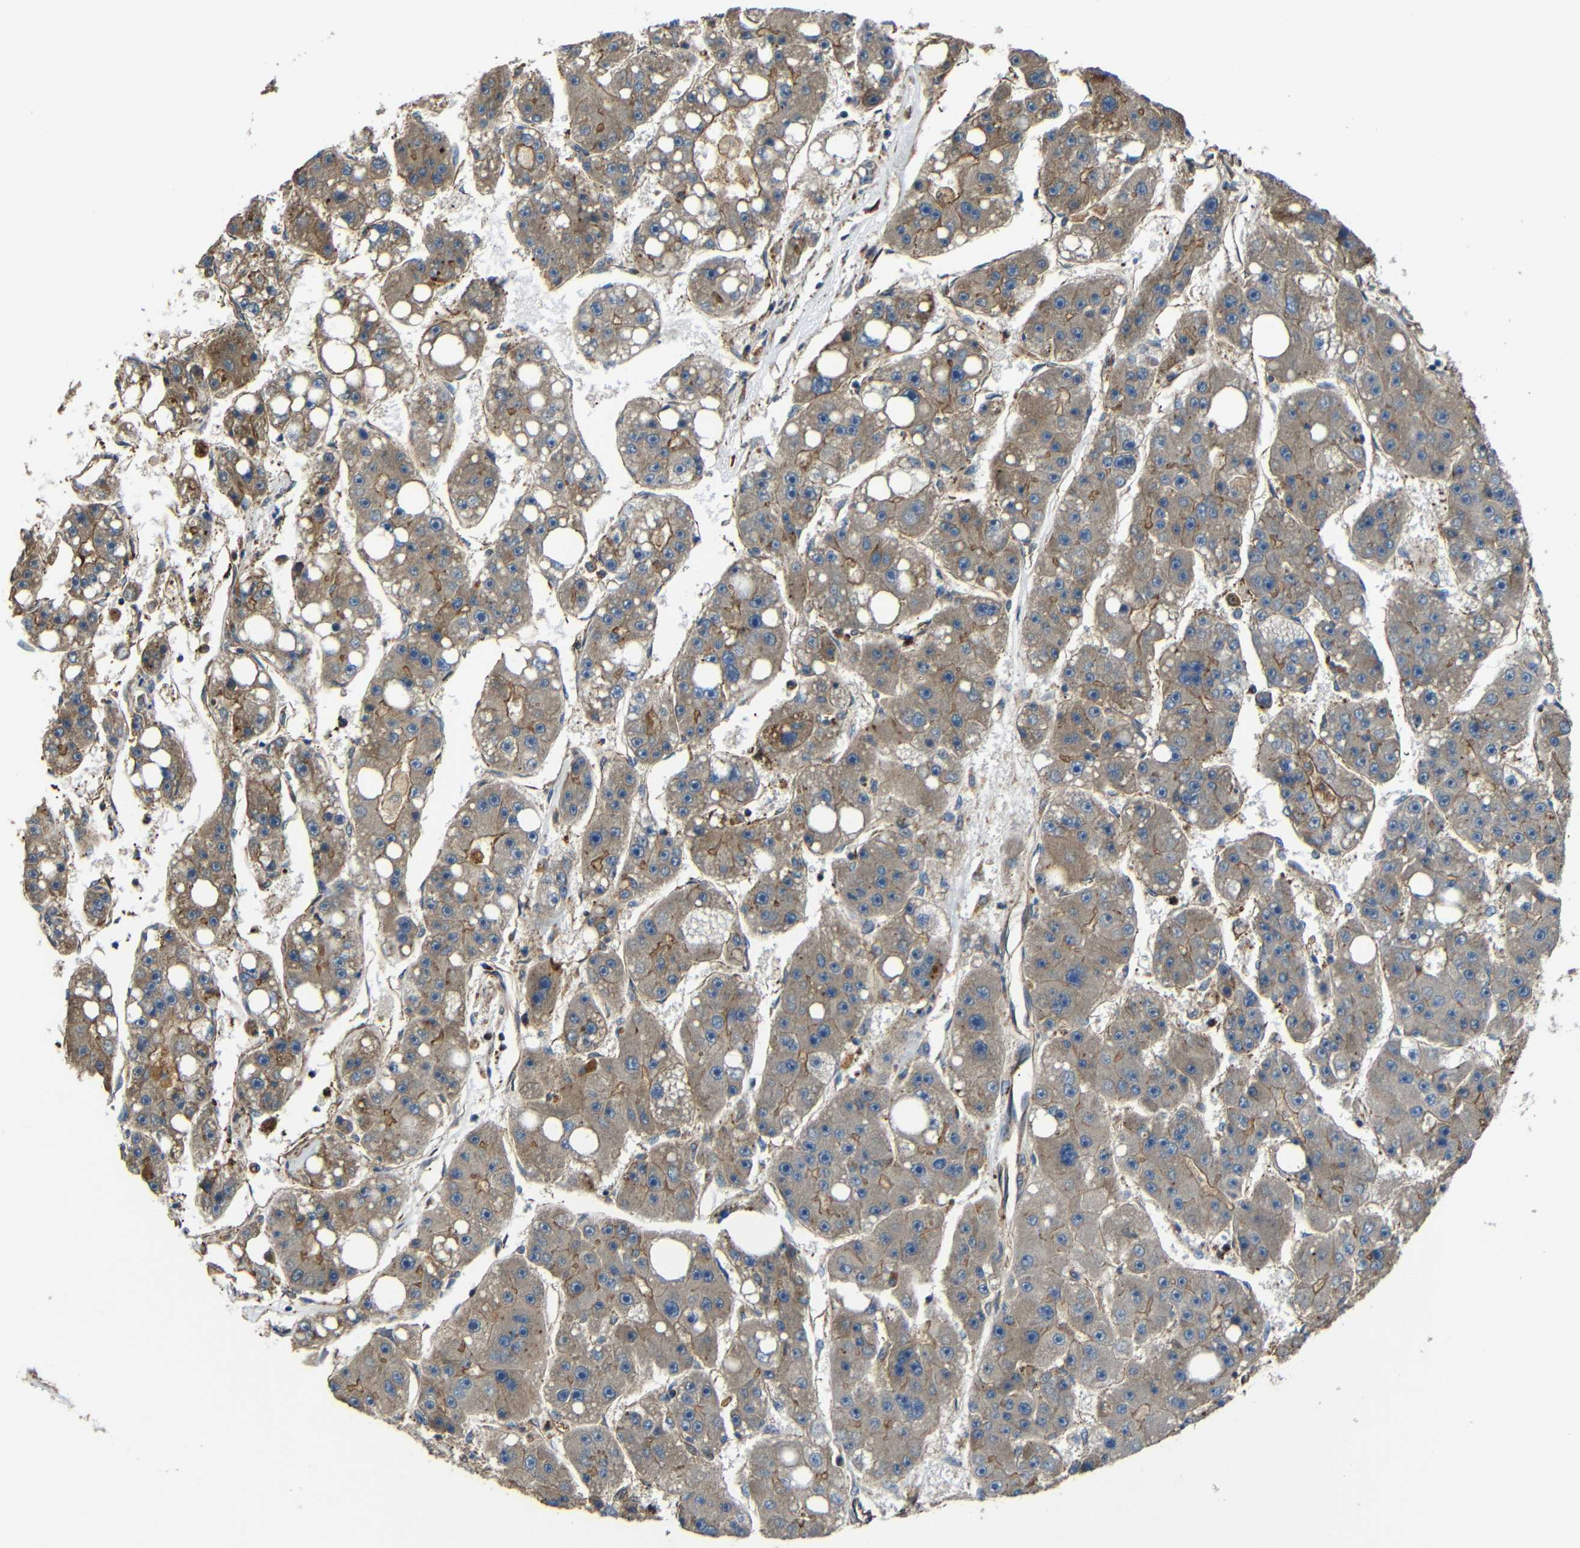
{"staining": {"intensity": "weak", "quantity": "25%-75%", "location": "cytoplasmic/membranous"}, "tissue": "liver cancer", "cell_type": "Tumor cells", "image_type": "cancer", "snomed": [{"axis": "morphology", "description": "Carcinoma, Hepatocellular, NOS"}, {"axis": "topography", "description": "Liver"}], "caption": "IHC of liver cancer (hepatocellular carcinoma) displays low levels of weak cytoplasmic/membranous expression in approximately 25%-75% of tumor cells. The protein of interest is shown in brown color, while the nuclei are stained blue.", "gene": "PTCH1", "patient": {"sex": "female", "age": 61}}